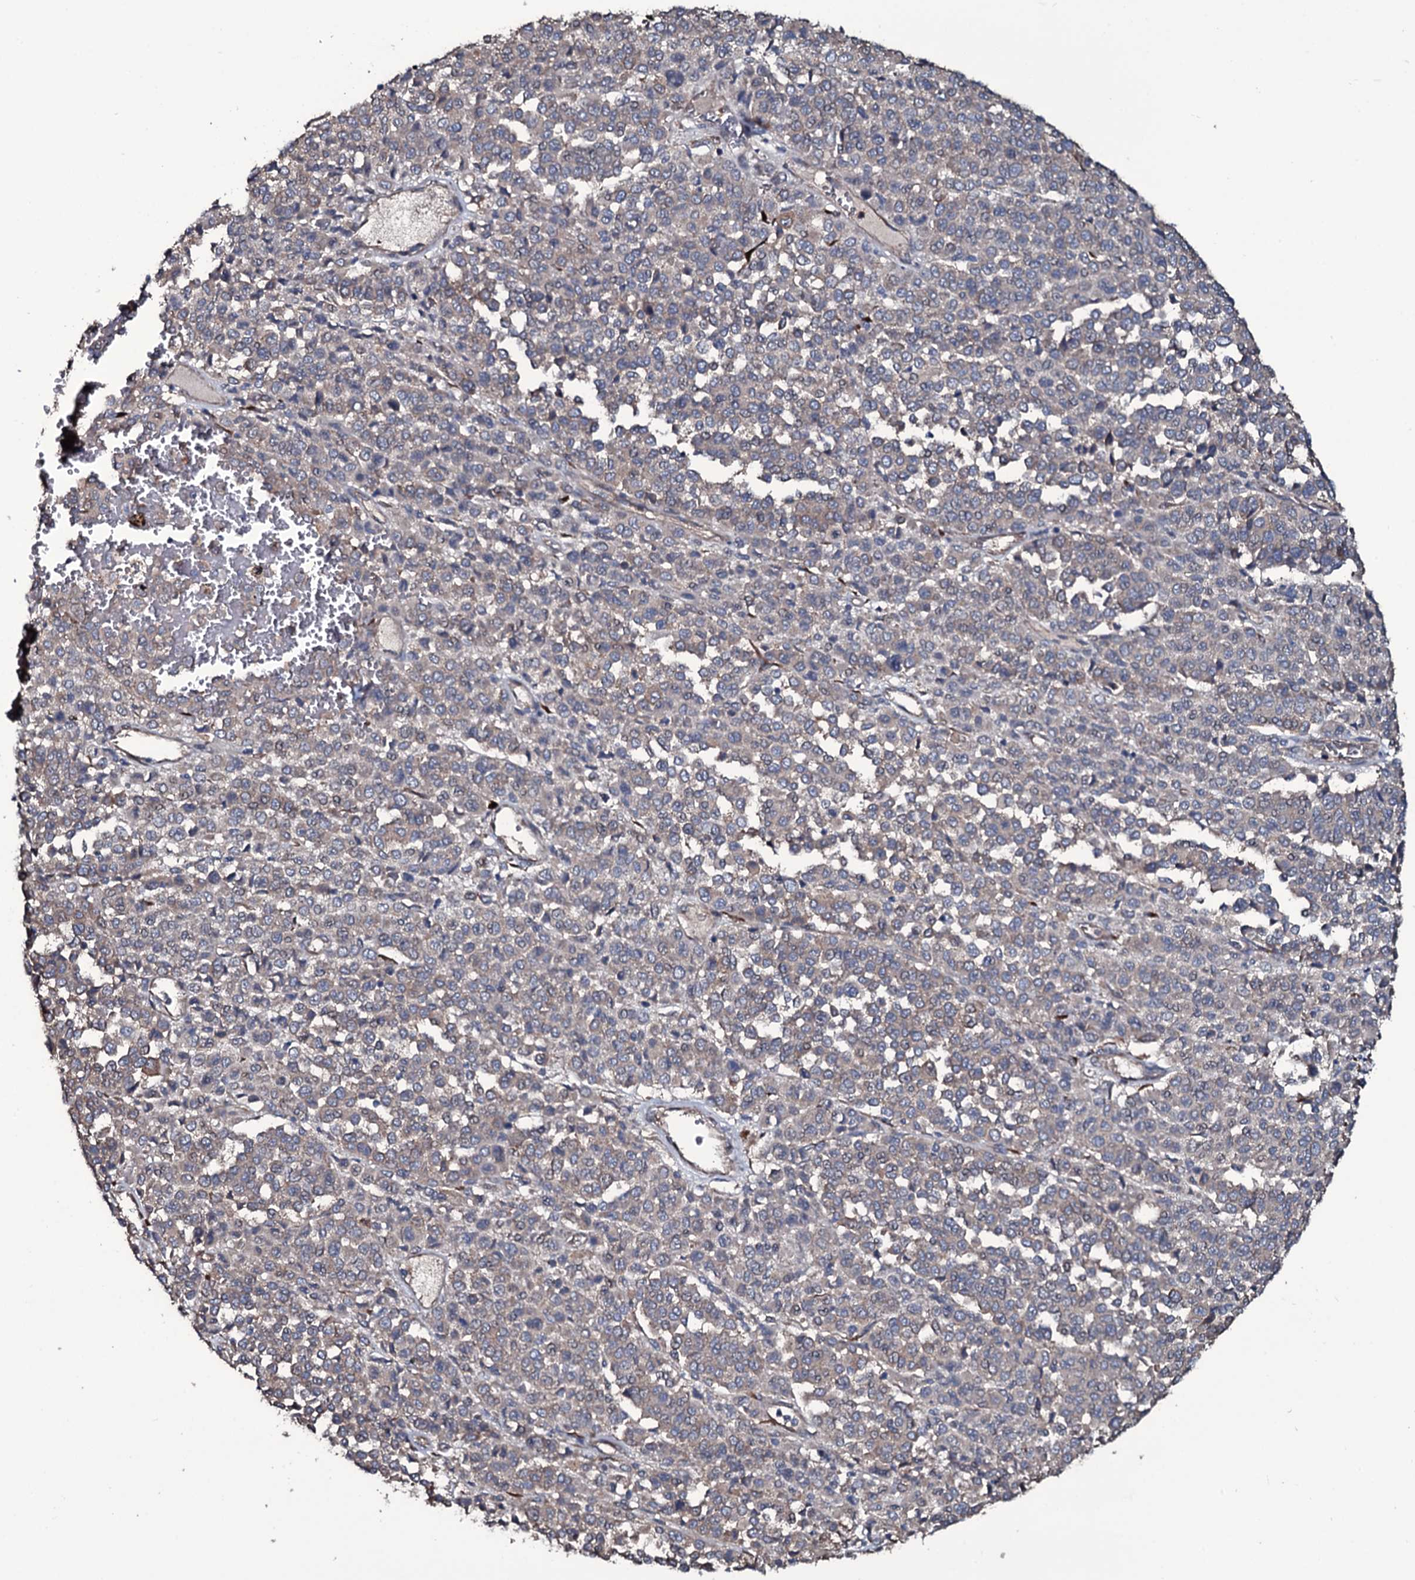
{"staining": {"intensity": "weak", "quantity": ">75%", "location": "cytoplasmic/membranous"}, "tissue": "melanoma", "cell_type": "Tumor cells", "image_type": "cancer", "snomed": [{"axis": "morphology", "description": "Malignant melanoma, Metastatic site"}, {"axis": "topography", "description": "Pancreas"}], "caption": "Approximately >75% of tumor cells in malignant melanoma (metastatic site) reveal weak cytoplasmic/membranous protein expression as visualized by brown immunohistochemical staining.", "gene": "WIPF3", "patient": {"sex": "female", "age": 30}}